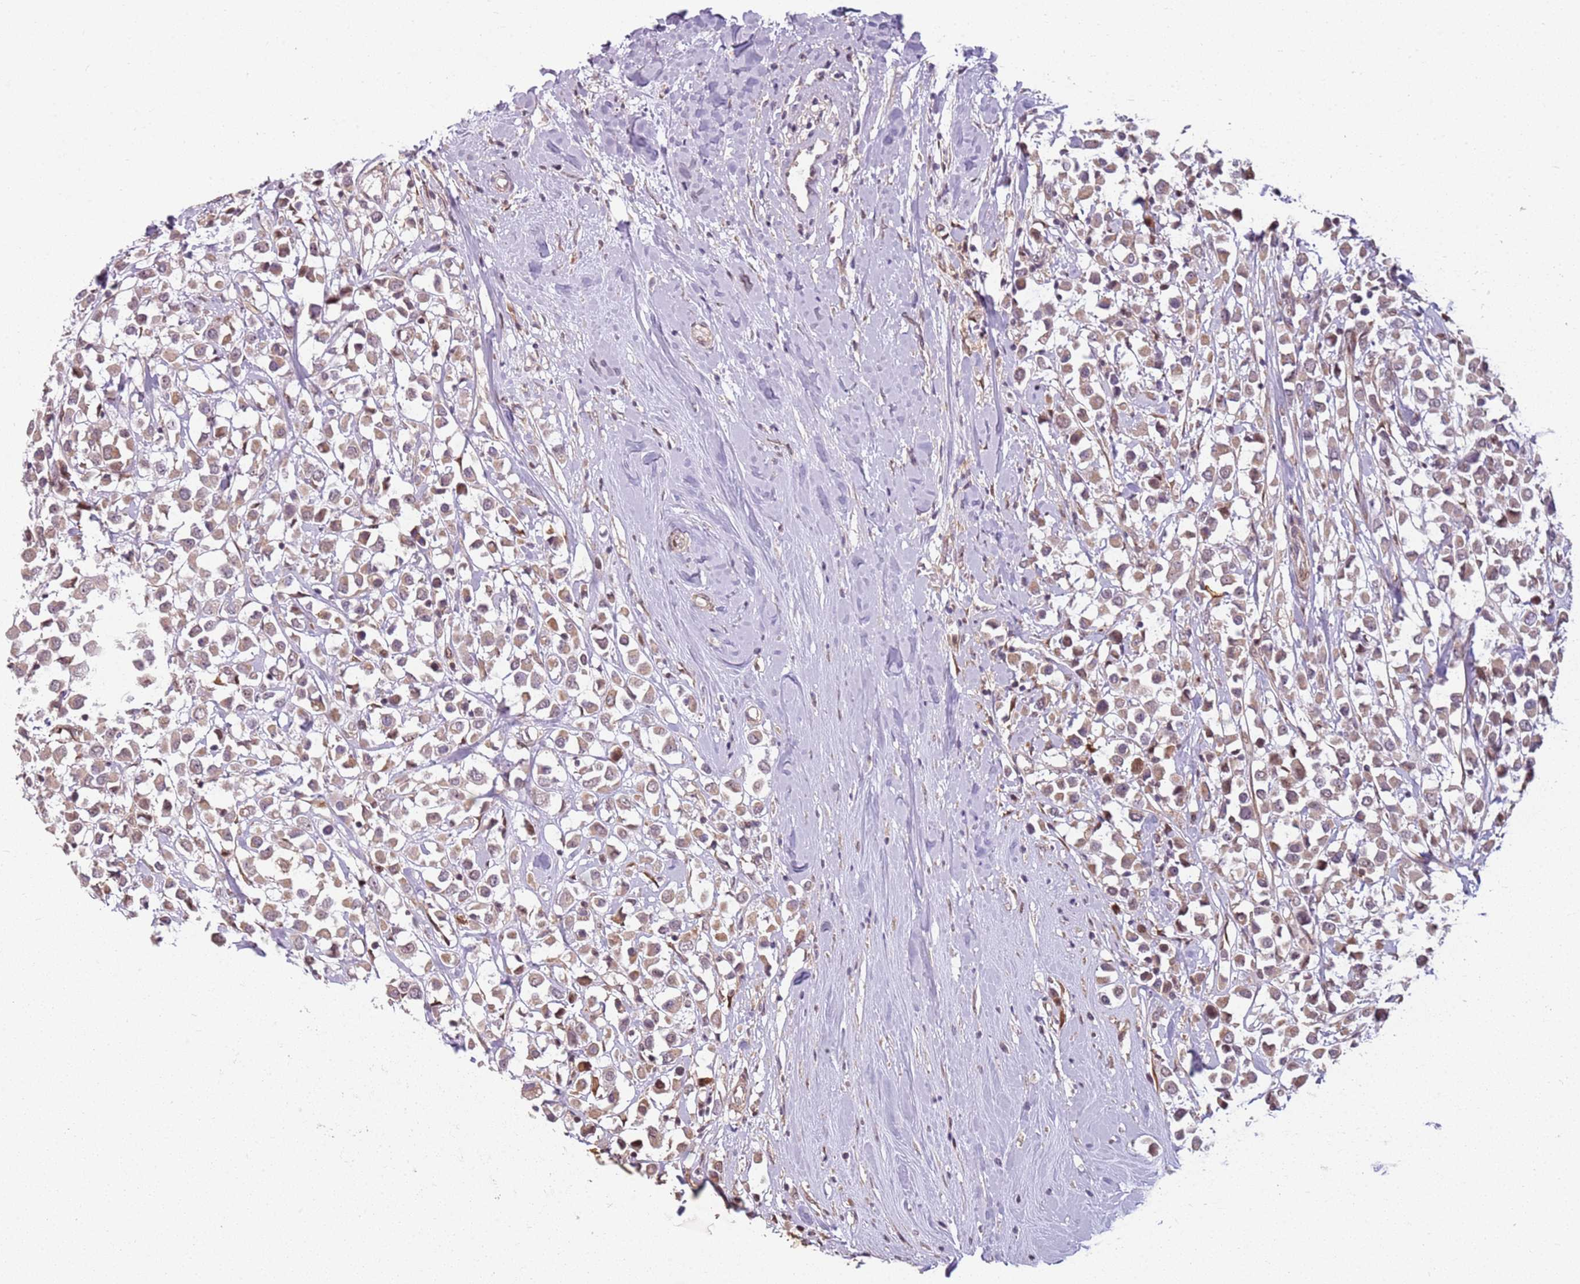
{"staining": {"intensity": "moderate", "quantity": ">75%", "location": "cytoplasmic/membranous"}, "tissue": "breast cancer", "cell_type": "Tumor cells", "image_type": "cancer", "snomed": [{"axis": "morphology", "description": "Duct carcinoma"}, {"axis": "topography", "description": "Breast"}], "caption": "Human breast infiltrating ductal carcinoma stained with a brown dye displays moderate cytoplasmic/membranous positive expression in about >75% of tumor cells.", "gene": "CHURC1", "patient": {"sex": "female", "age": 87}}